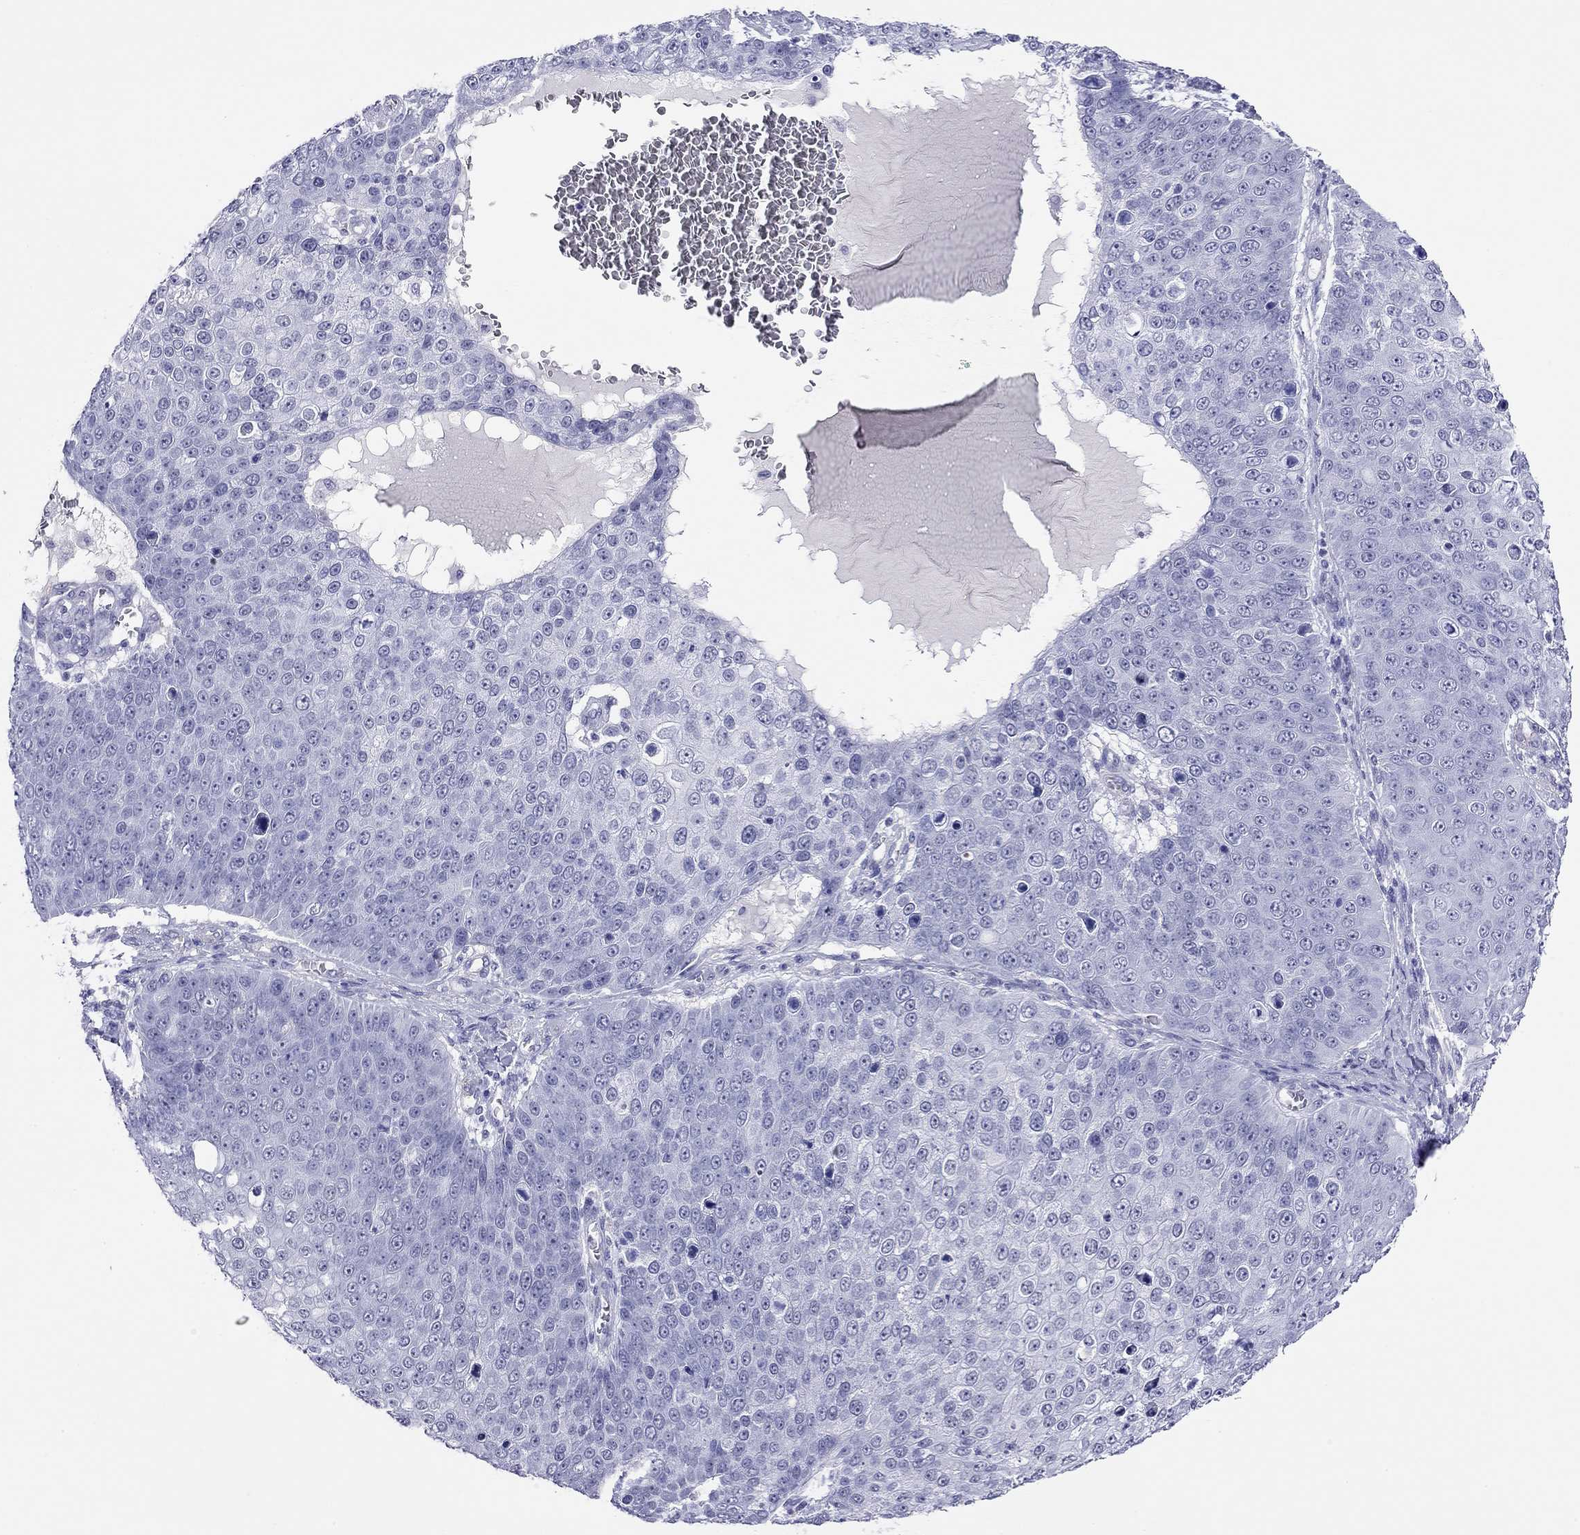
{"staining": {"intensity": "negative", "quantity": "none", "location": "none"}, "tissue": "skin cancer", "cell_type": "Tumor cells", "image_type": "cancer", "snomed": [{"axis": "morphology", "description": "Squamous cell carcinoma, NOS"}, {"axis": "topography", "description": "Skin"}], "caption": "This is an IHC micrograph of skin cancer. There is no expression in tumor cells.", "gene": "MYMX", "patient": {"sex": "male", "age": 71}}